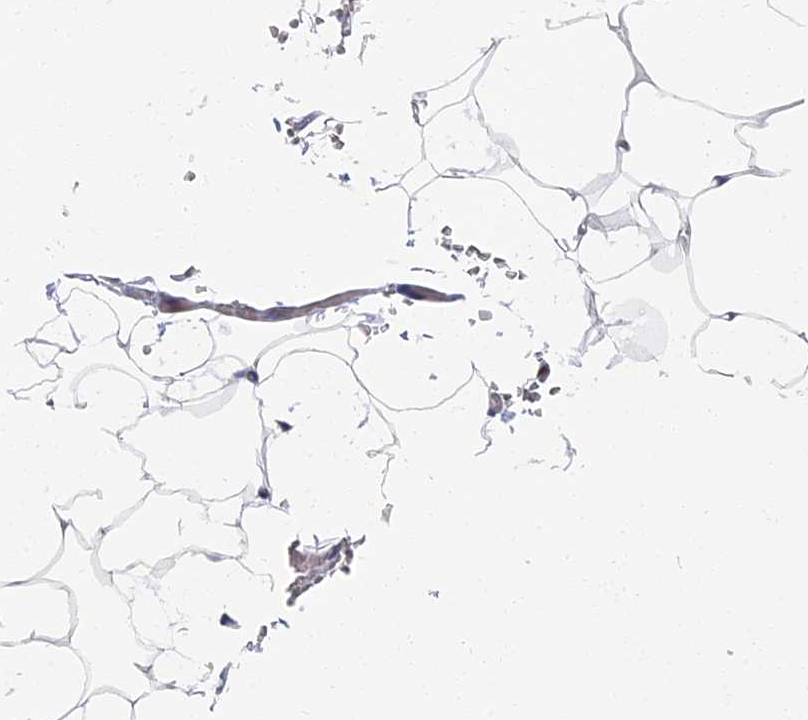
{"staining": {"intensity": "moderate", "quantity": "<25%", "location": "cytoplasmic/membranous"}, "tissue": "adipose tissue", "cell_type": "Adipocytes", "image_type": "normal", "snomed": [{"axis": "morphology", "description": "Normal tissue, NOS"}, {"axis": "topography", "description": "Gallbladder"}, {"axis": "topography", "description": "Peripheral nerve tissue"}], "caption": "IHC photomicrograph of benign human adipose tissue stained for a protein (brown), which exhibits low levels of moderate cytoplasmic/membranous staining in about <25% of adipocytes.", "gene": "YBX1", "patient": {"sex": "male", "age": 38}}